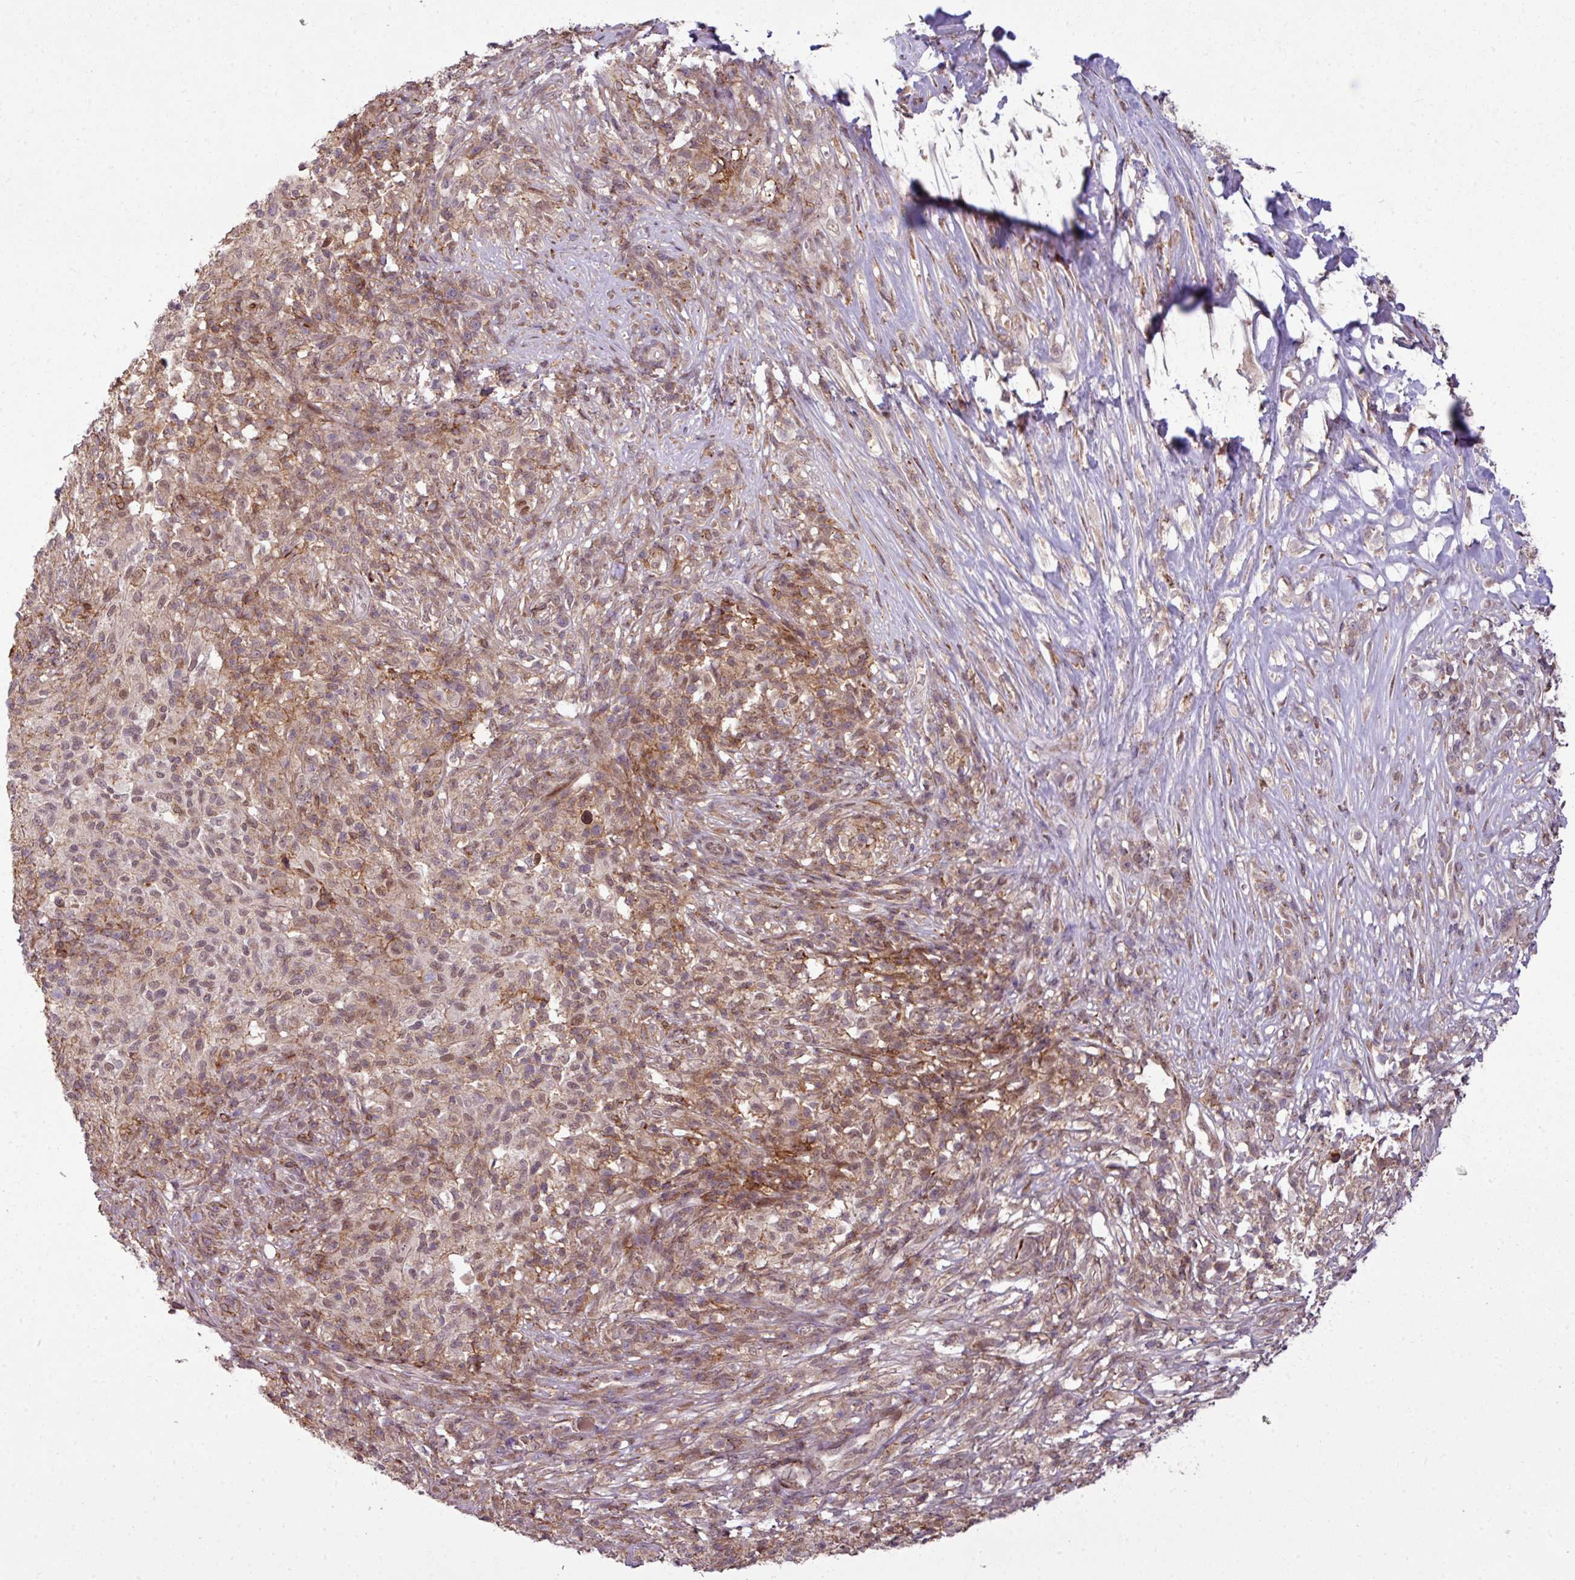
{"staining": {"intensity": "weak", "quantity": "<25%", "location": "nuclear"}, "tissue": "melanoma", "cell_type": "Tumor cells", "image_type": "cancer", "snomed": [{"axis": "morphology", "description": "Malignant melanoma, NOS"}, {"axis": "topography", "description": "Skin"}], "caption": "High power microscopy photomicrograph of an immunohistochemistry photomicrograph of malignant melanoma, revealing no significant positivity in tumor cells.", "gene": "ZC2HC1C", "patient": {"sex": "male", "age": 66}}